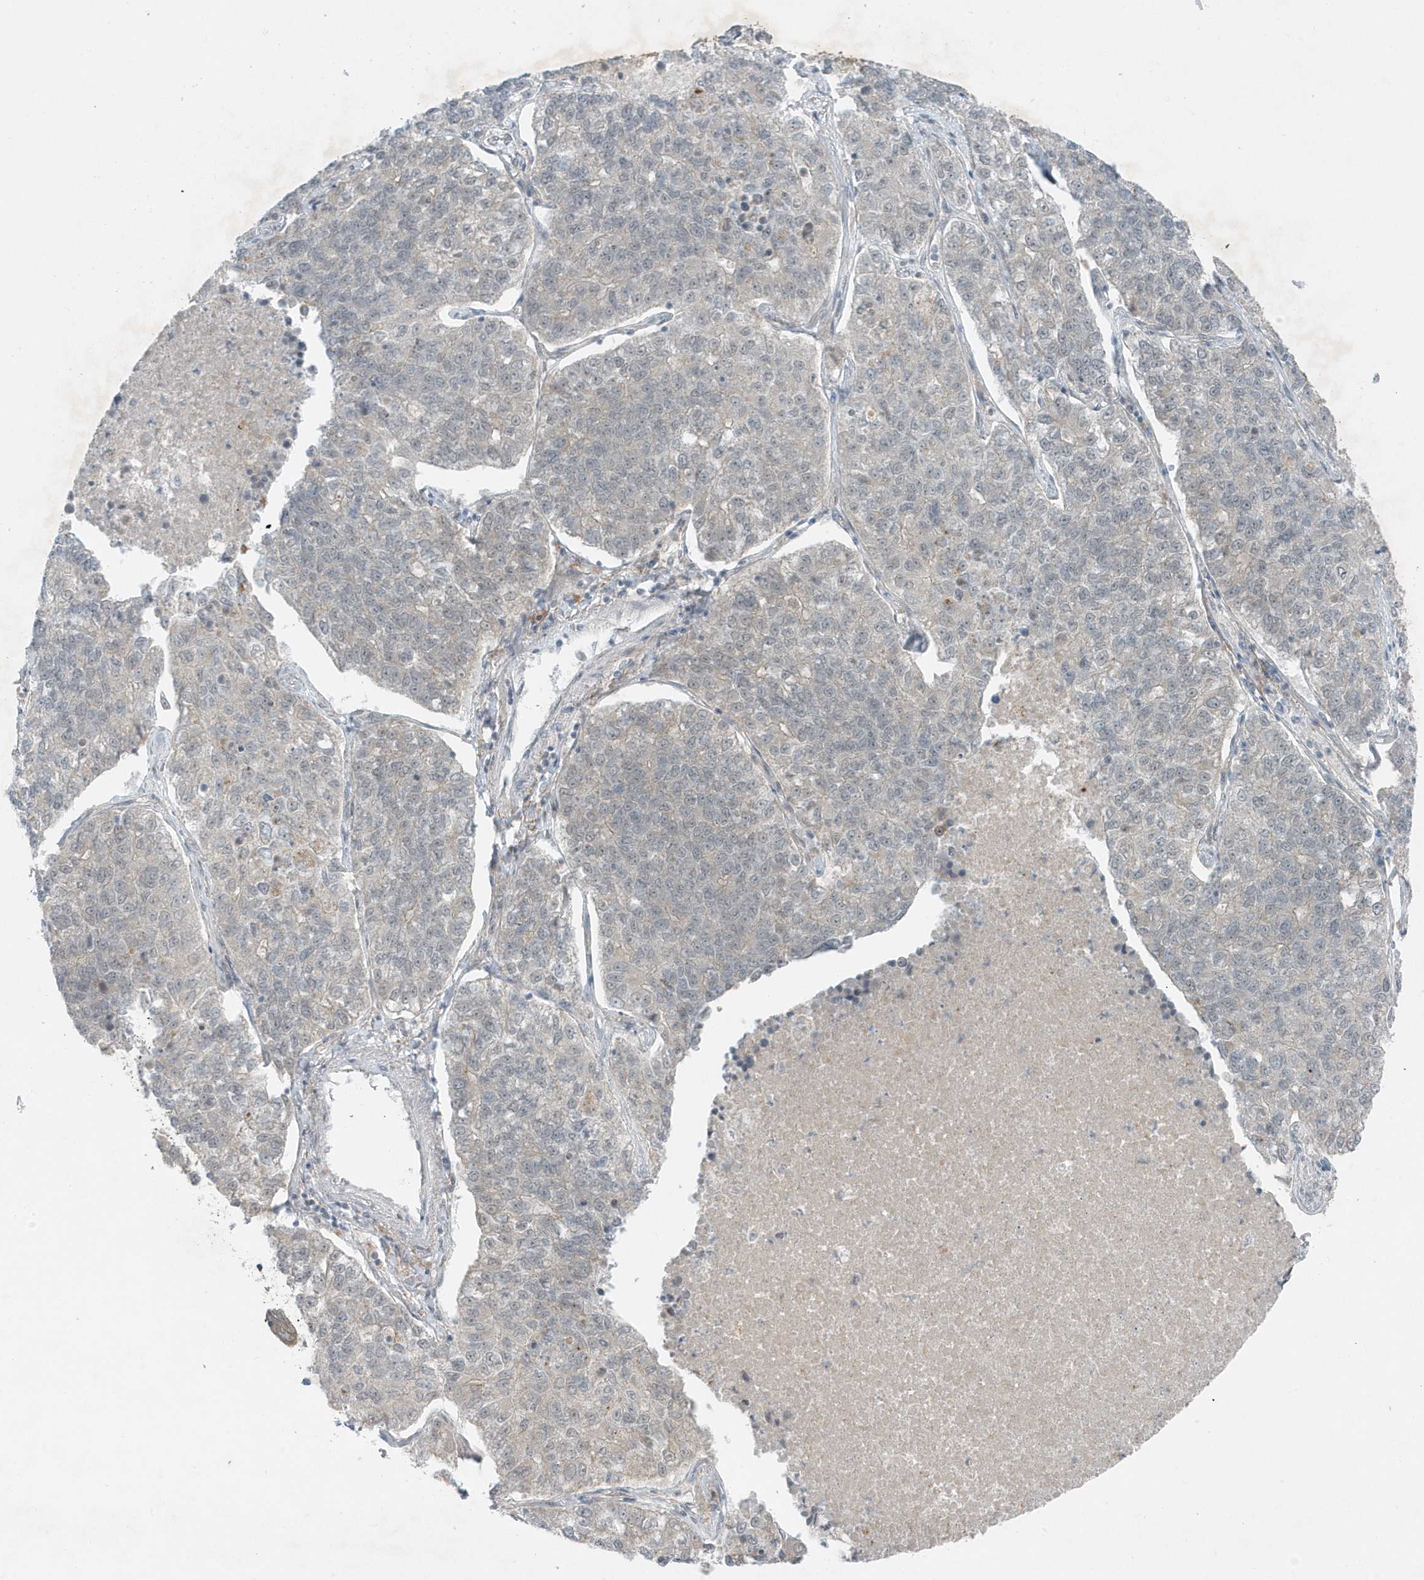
{"staining": {"intensity": "negative", "quantity": "none", "location": "none"}, "tissue": "lung cancer", "cell_type": "Tumor cells", "image_type": "cancer", "snomed": [{"axis": "morphology", "description": "Adenocarcinoma, NOS"}, {"axis": "topography", "description": "Lung"}], "caption": "This micrograph is of lung adenocarcinoma stained with immunohistochemistry (IHC) to label a protein in brown with the nuclei are counter-stained blue. There is no positivity in tumor cells. (DAB immunohistochemistry (IHC) with hematoxylin counter stain).", "gene": "PARD3B", "patient": {"sex": "male", "age": 49}}